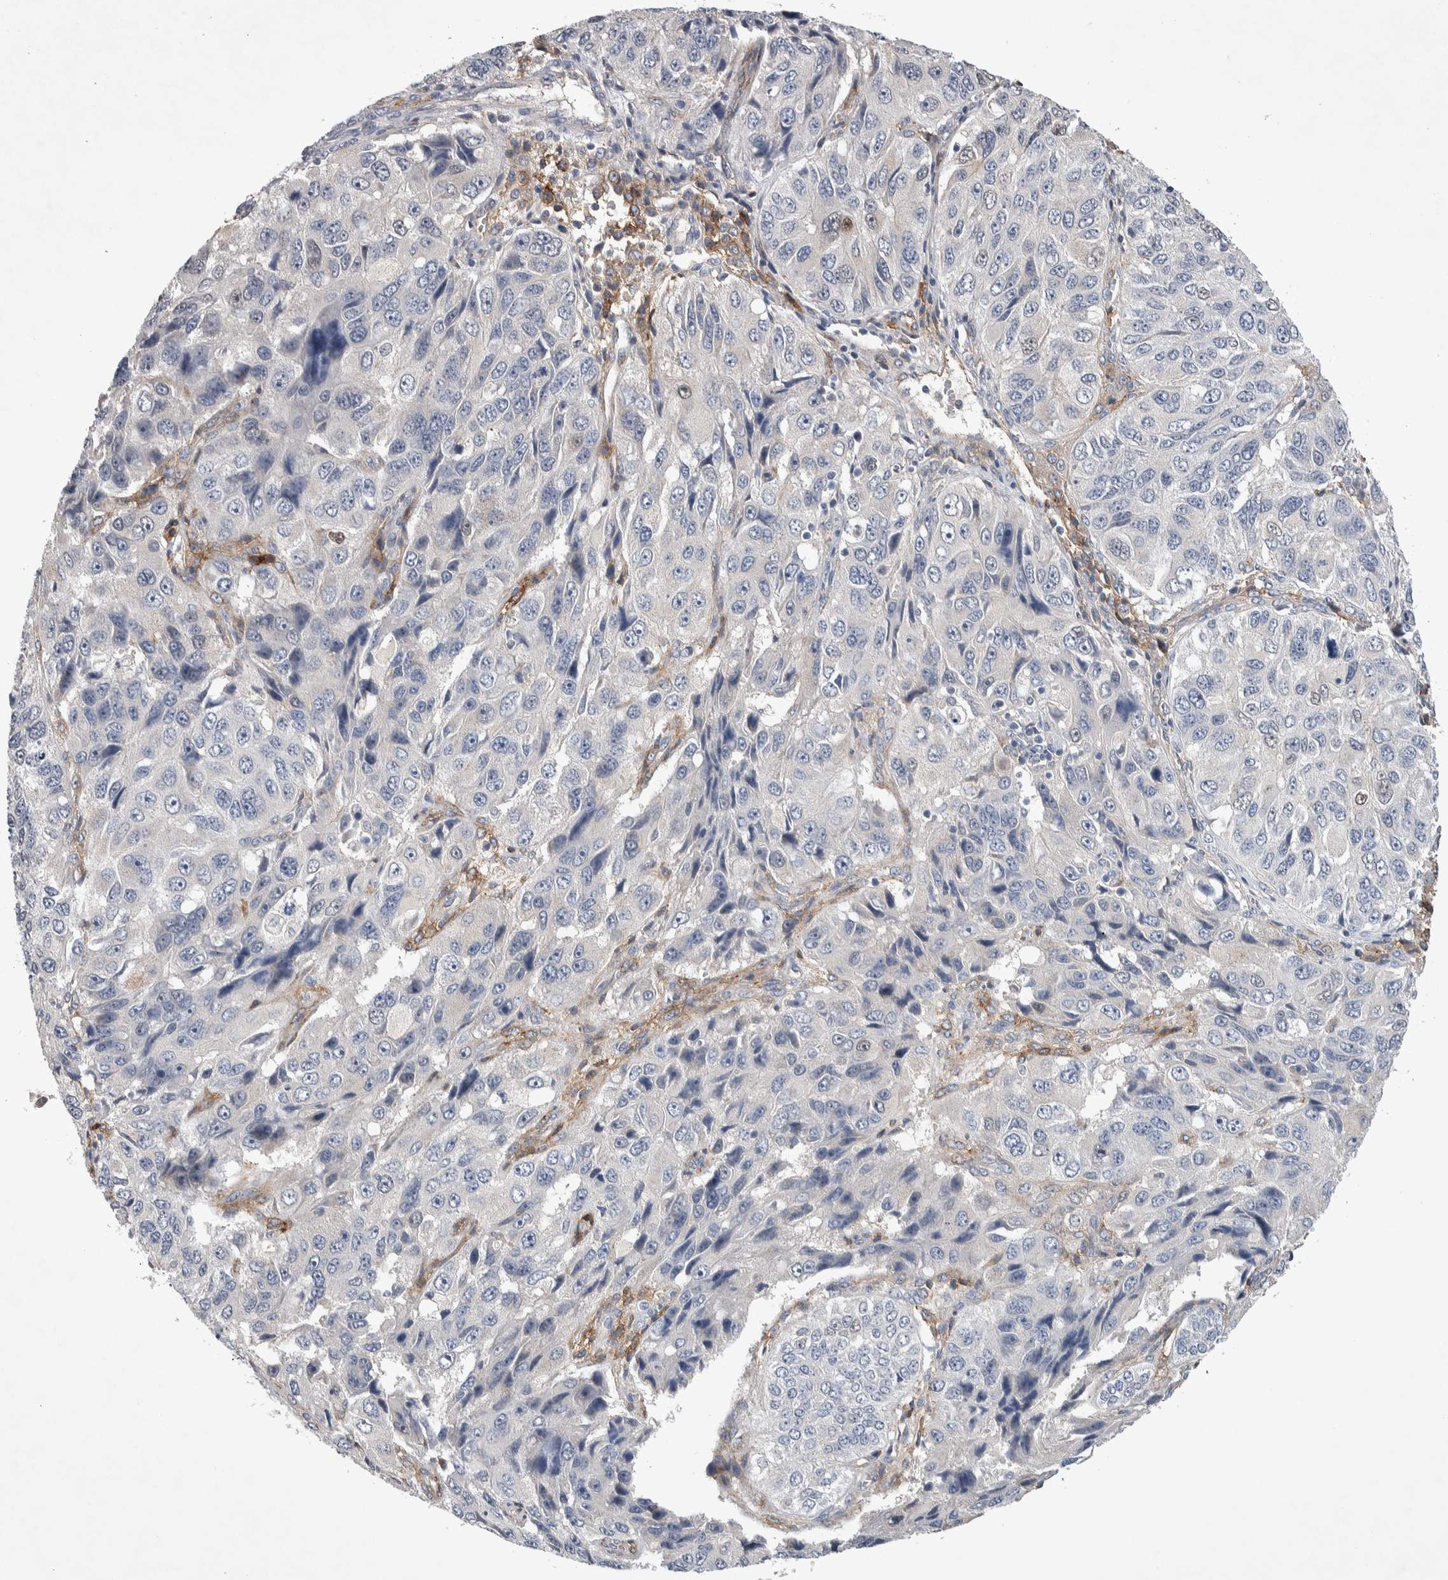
{"staining": {"intensity": "negative", "quantity": "none", "location": "none"}, "tissue": "ovarian cancer", "cell_type": "Tumor cells", "image_type": "cancer", "snomed": [{"axis": "morphology", "description": "Carcinoma, endometroid"}, {"axis": "topography", "description": "Ovary"}], "caption": "High power microscopy histopathology image of an immunohistochemistry (IHC) image of endometroid carcinoma (ovarian), revealing no significant staining in tumor cells.", "gene": "CEP131", "patient": {"sex": "female", "age": 51}}